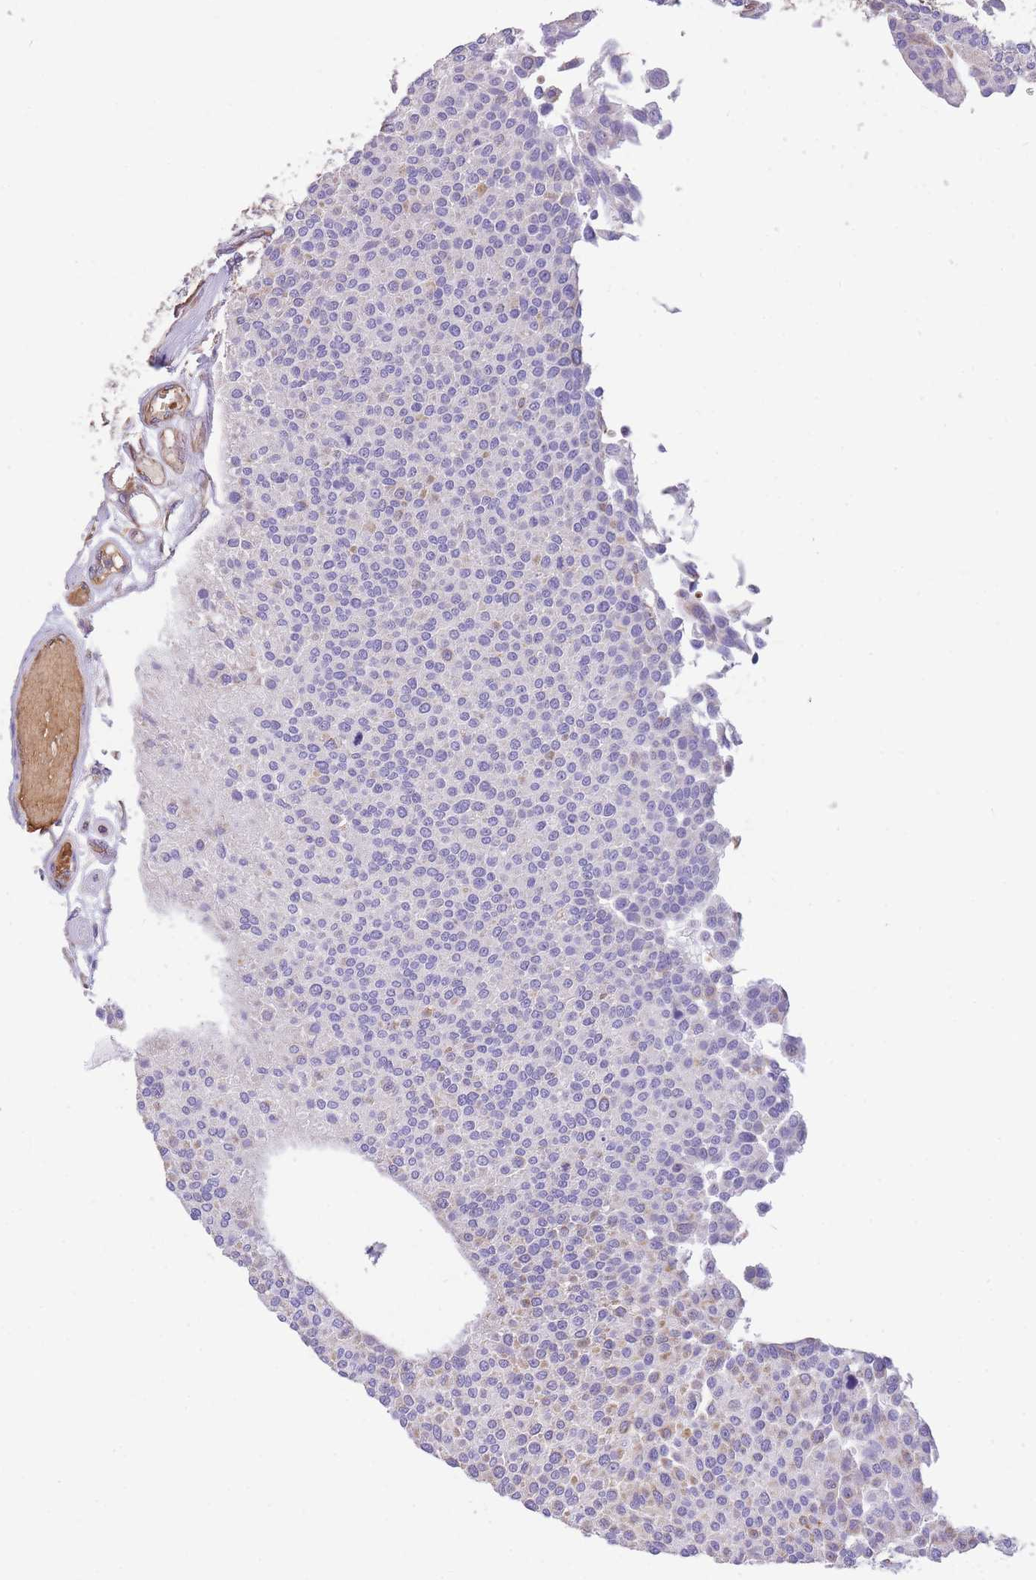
{"staining": {"intensity": "negative", "quantity": "none", "location": "none"}, "tissue": "urothelial cancer", "cell_type": "Tumor cells", "image_type": "cancer", "snomed": [{"axis": "morphology", "description": "Urothelial carcinoma, NOS"}, {"axis": "topography", "description": "Urinary bladder"}], "caption": "The image reveals no staining of tumor cells in transitional cell carcinoma.", "gene": "ANKRD53", "patient": {"sex": "male", "age": 55}}